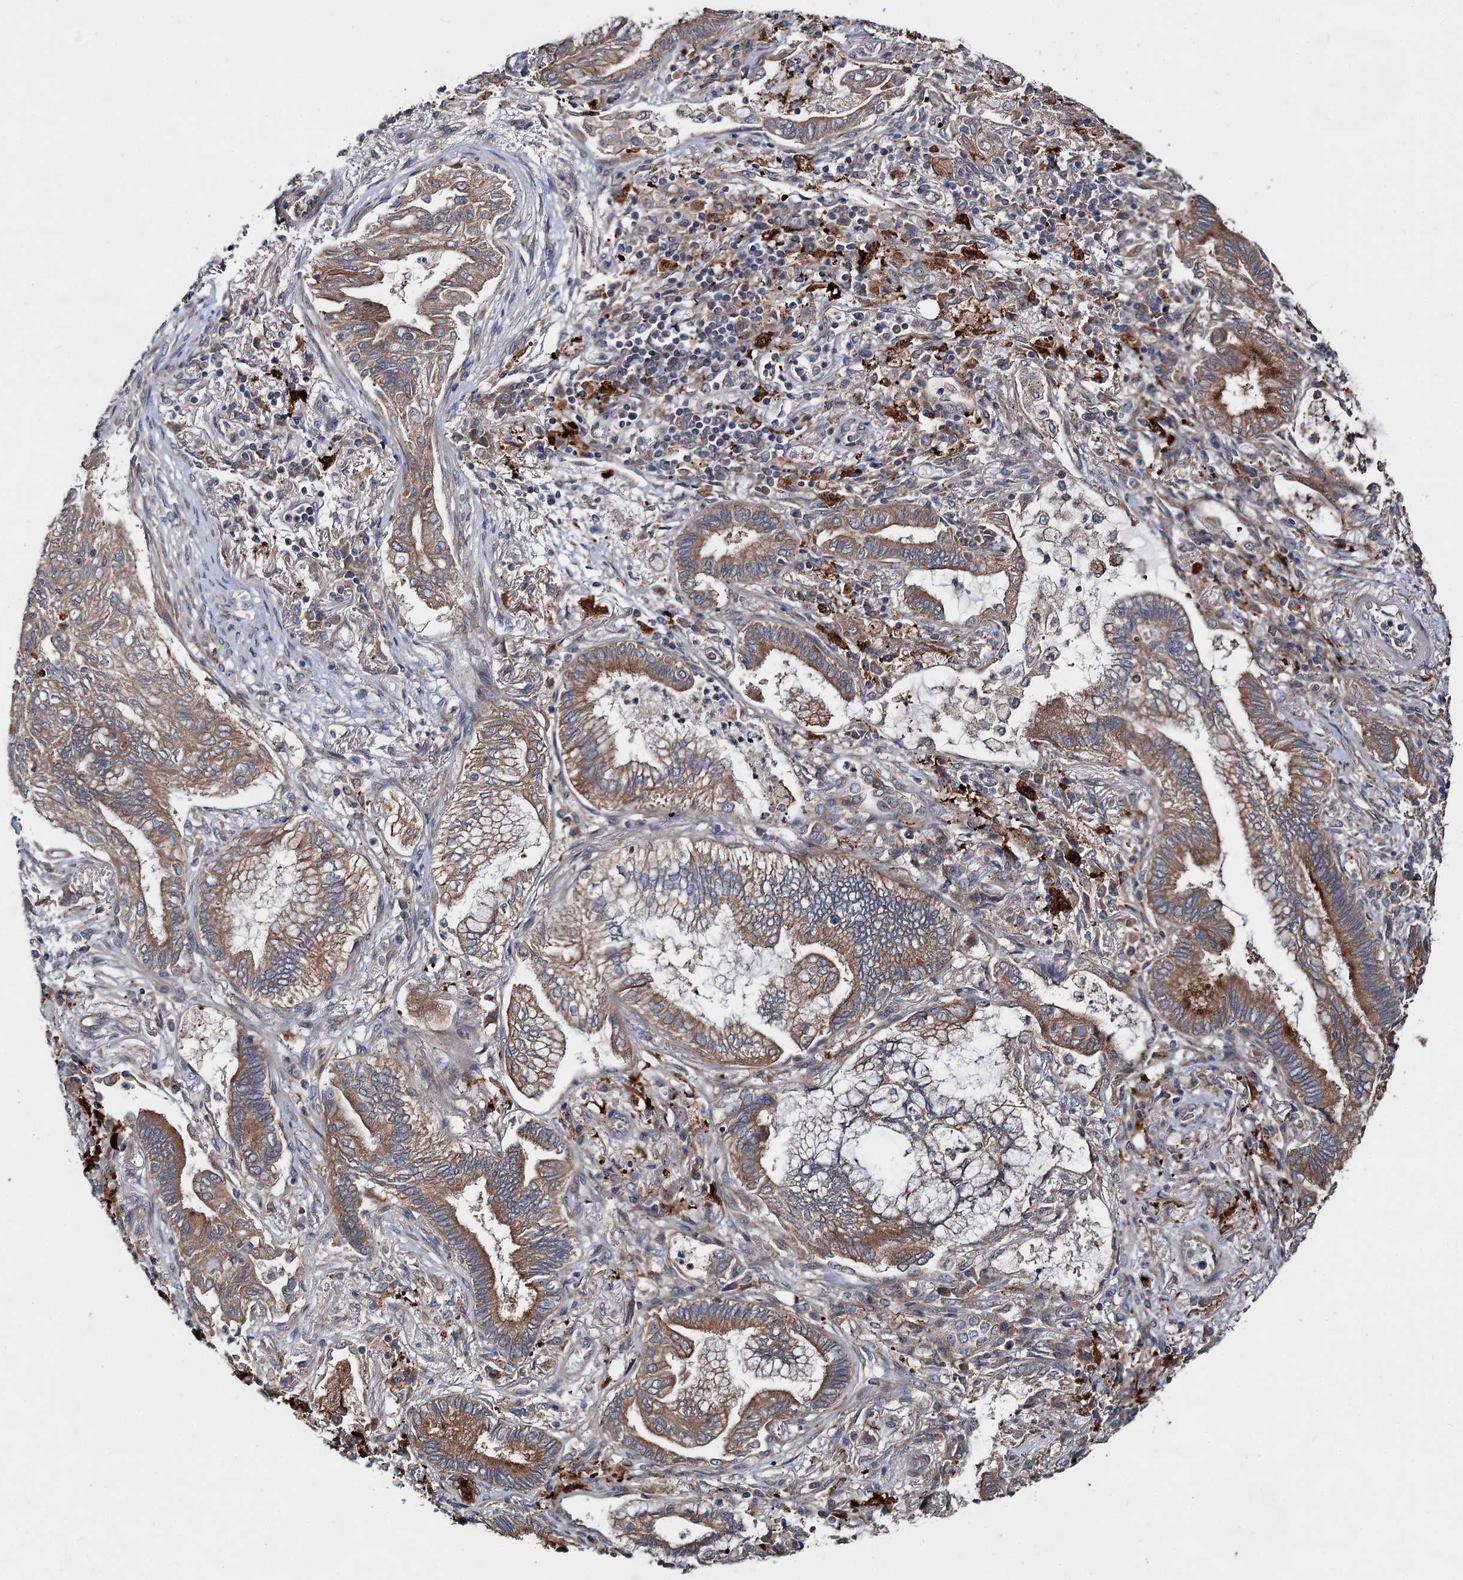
{"staining": {"intensity": "moderate", "quantity": ">75%", "location": "cytoplasmic/membranous"}, "tissue": "lung cancer", "cell_type": "Tumor cells", "image_type": "cancer", "snomed": [{"axis": "morphology", "description": "Adenocarcinoma, NOS"}, {"axis": "topography", "description": "Lung"}], "caption": "This is an image of immunohistochemistry (IHC) staining of lung adenocarcinoma, which shows moderate expression in the cytoplasmic/membranous of tumor cells.", "gene": "NAA25", "patient": {"sex": "female", "age": 70}}